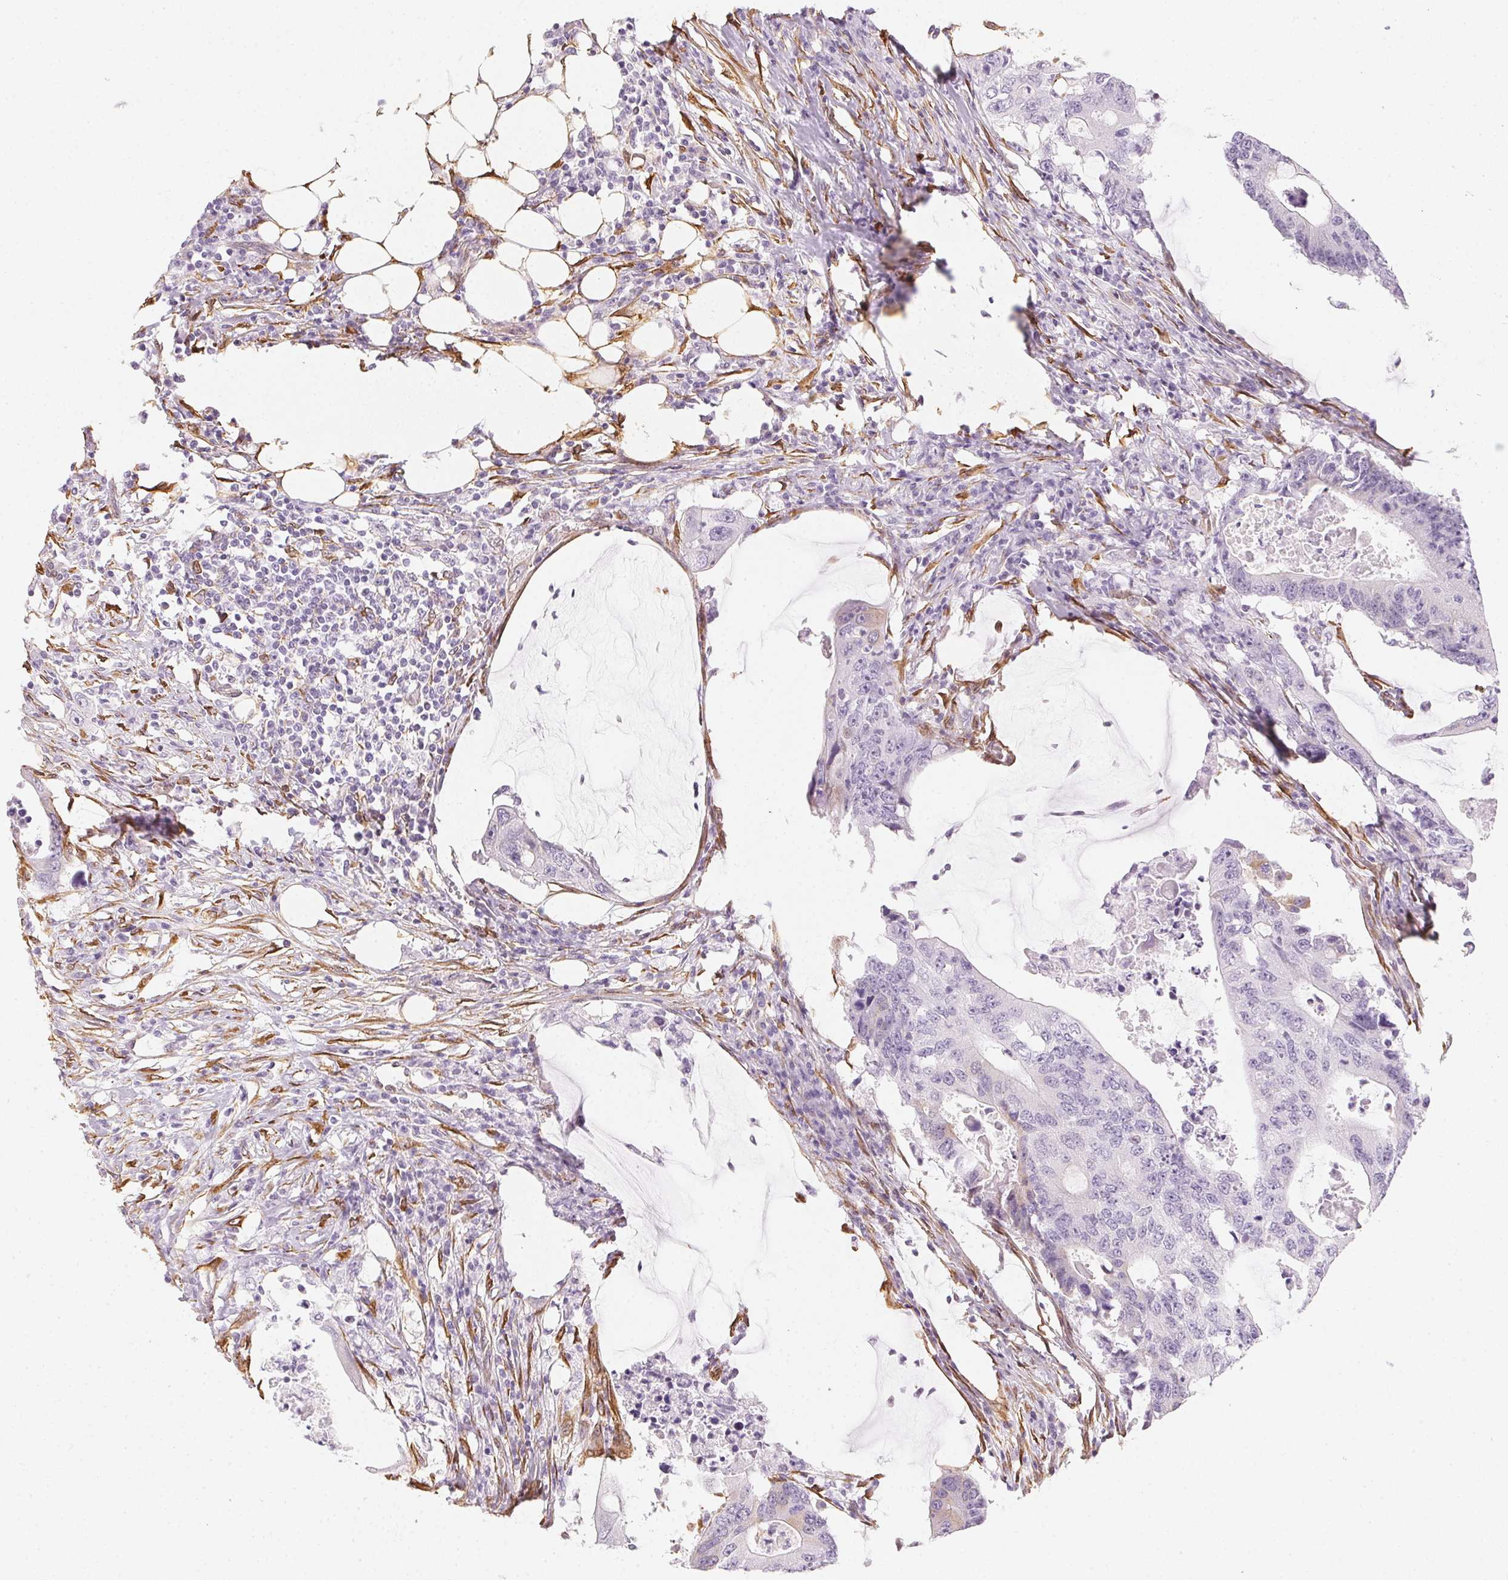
{"staining": {"intensity": "negative", "quantity": "none", "location": "none"}, "tissue": "colorectal cancer", "cell_type": "Tumor cells", "image_type": "cancer", "snomed": [{"axis": "morphology", "description": "Adenocarcinoma, NOS"}, {"axis": "topography", "description": "Colon"}], "caption": "This is a photomicrograph of immunohistochemistry staining of adenocarcinoma (colorectal), which shows no staining in tumor cells. Brightfield microscopy of immunohistochemistry (IHC) stained with DAB (brown) and hematoxylin (blue), captured at high magnification.", "gene": "RSBN1", "patient": {"sex": "male", "age": 71}}